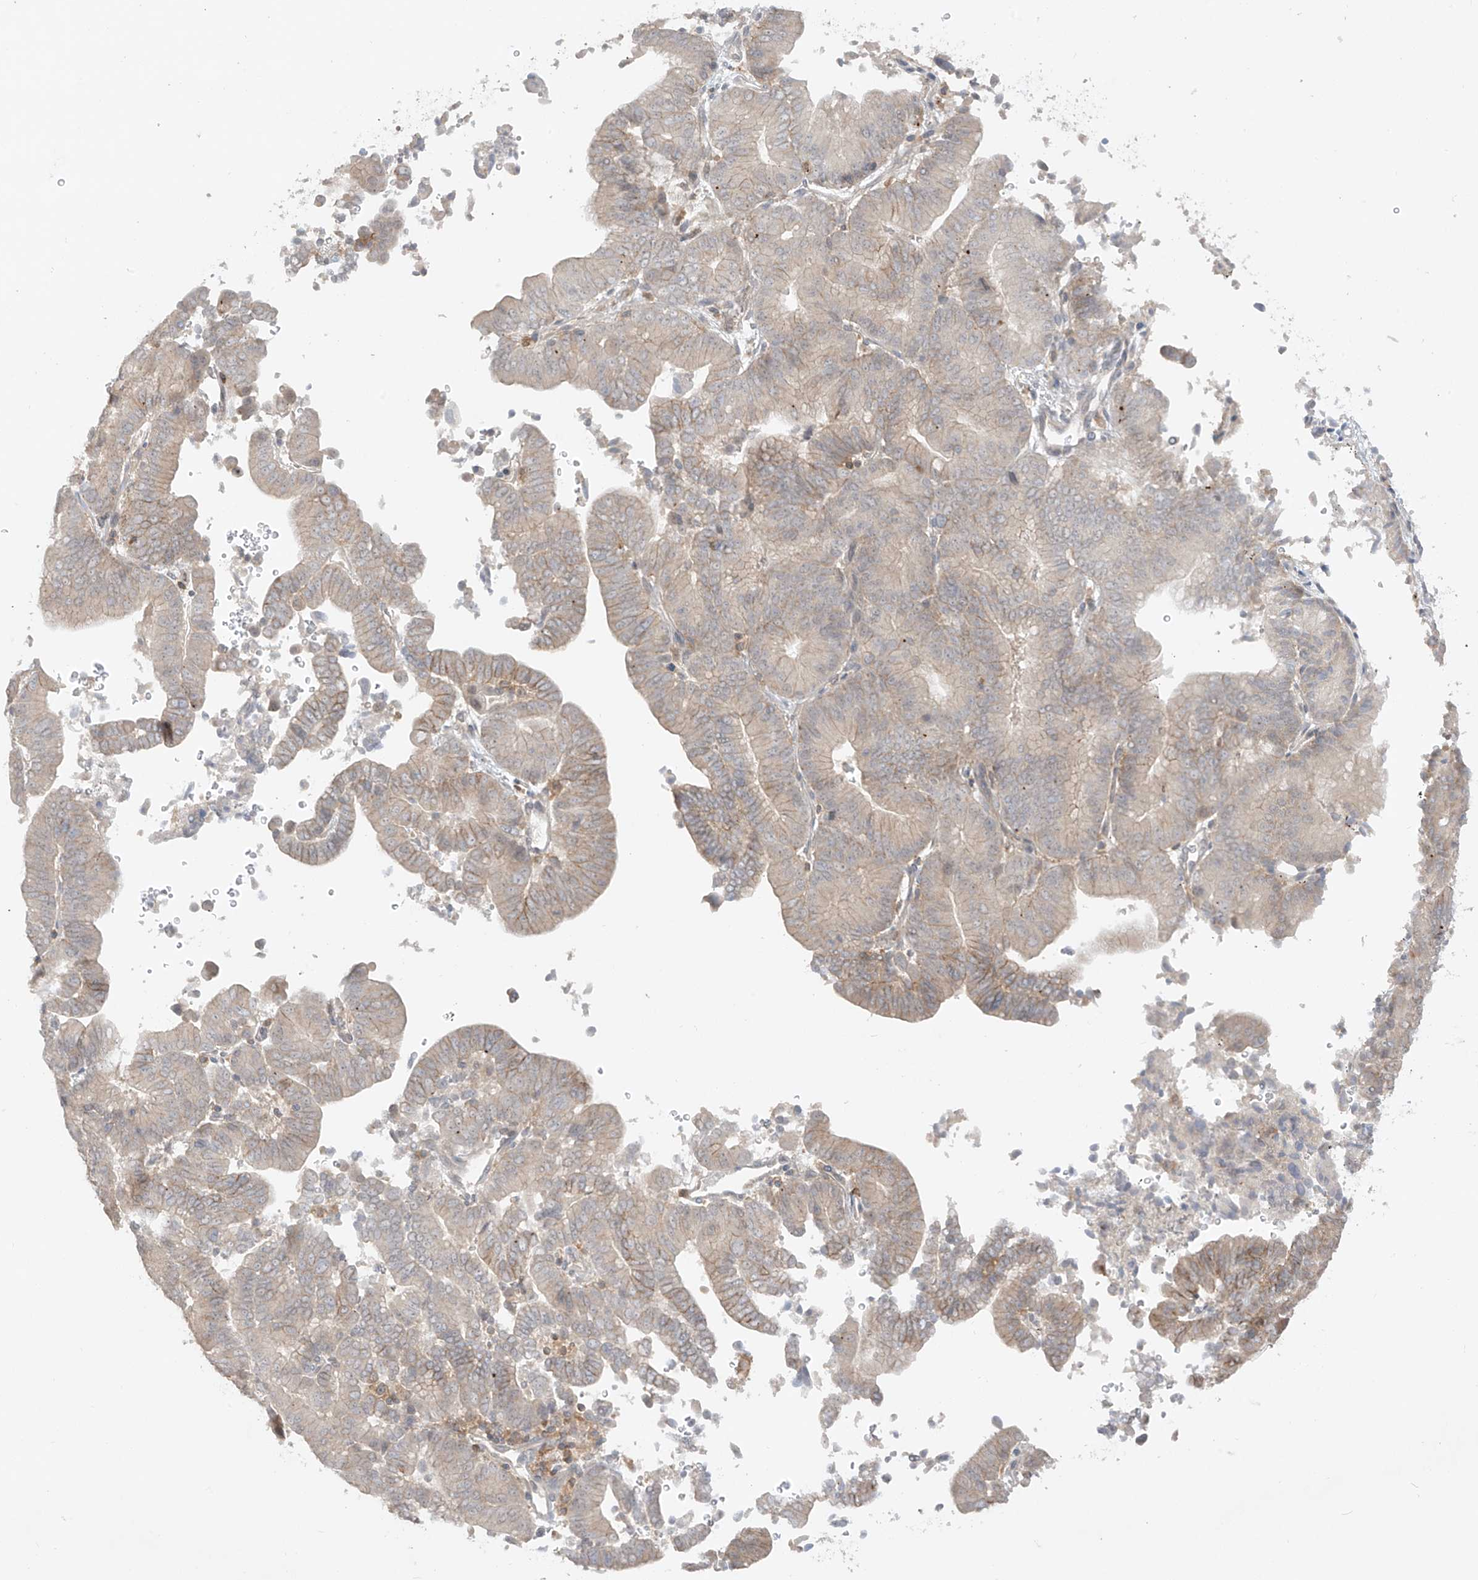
{"staining": {"intensity": "weak", "quantity": "25%-75%", "location": "cytoplasmic/membranous"}, "tissue": "liver cancer", "cell_type": "Tumor cells", "image_type": "cancer", "snomed": [{"axis": "morphology", "description": "Cholangiocarcinoma"}, {"axis": "topography", "description": "Liver"}], "caption": "IHC of cholangiocarcinoma (liver) exhibits low levels of weak cytoplasmic/membranous staining in about 25%-75% of tumor cells. (Brightfield microscopy of DAB IHC at high magnification).", "gene": "ANGEL2", "patient": {"sex": "female", "age": 75}}